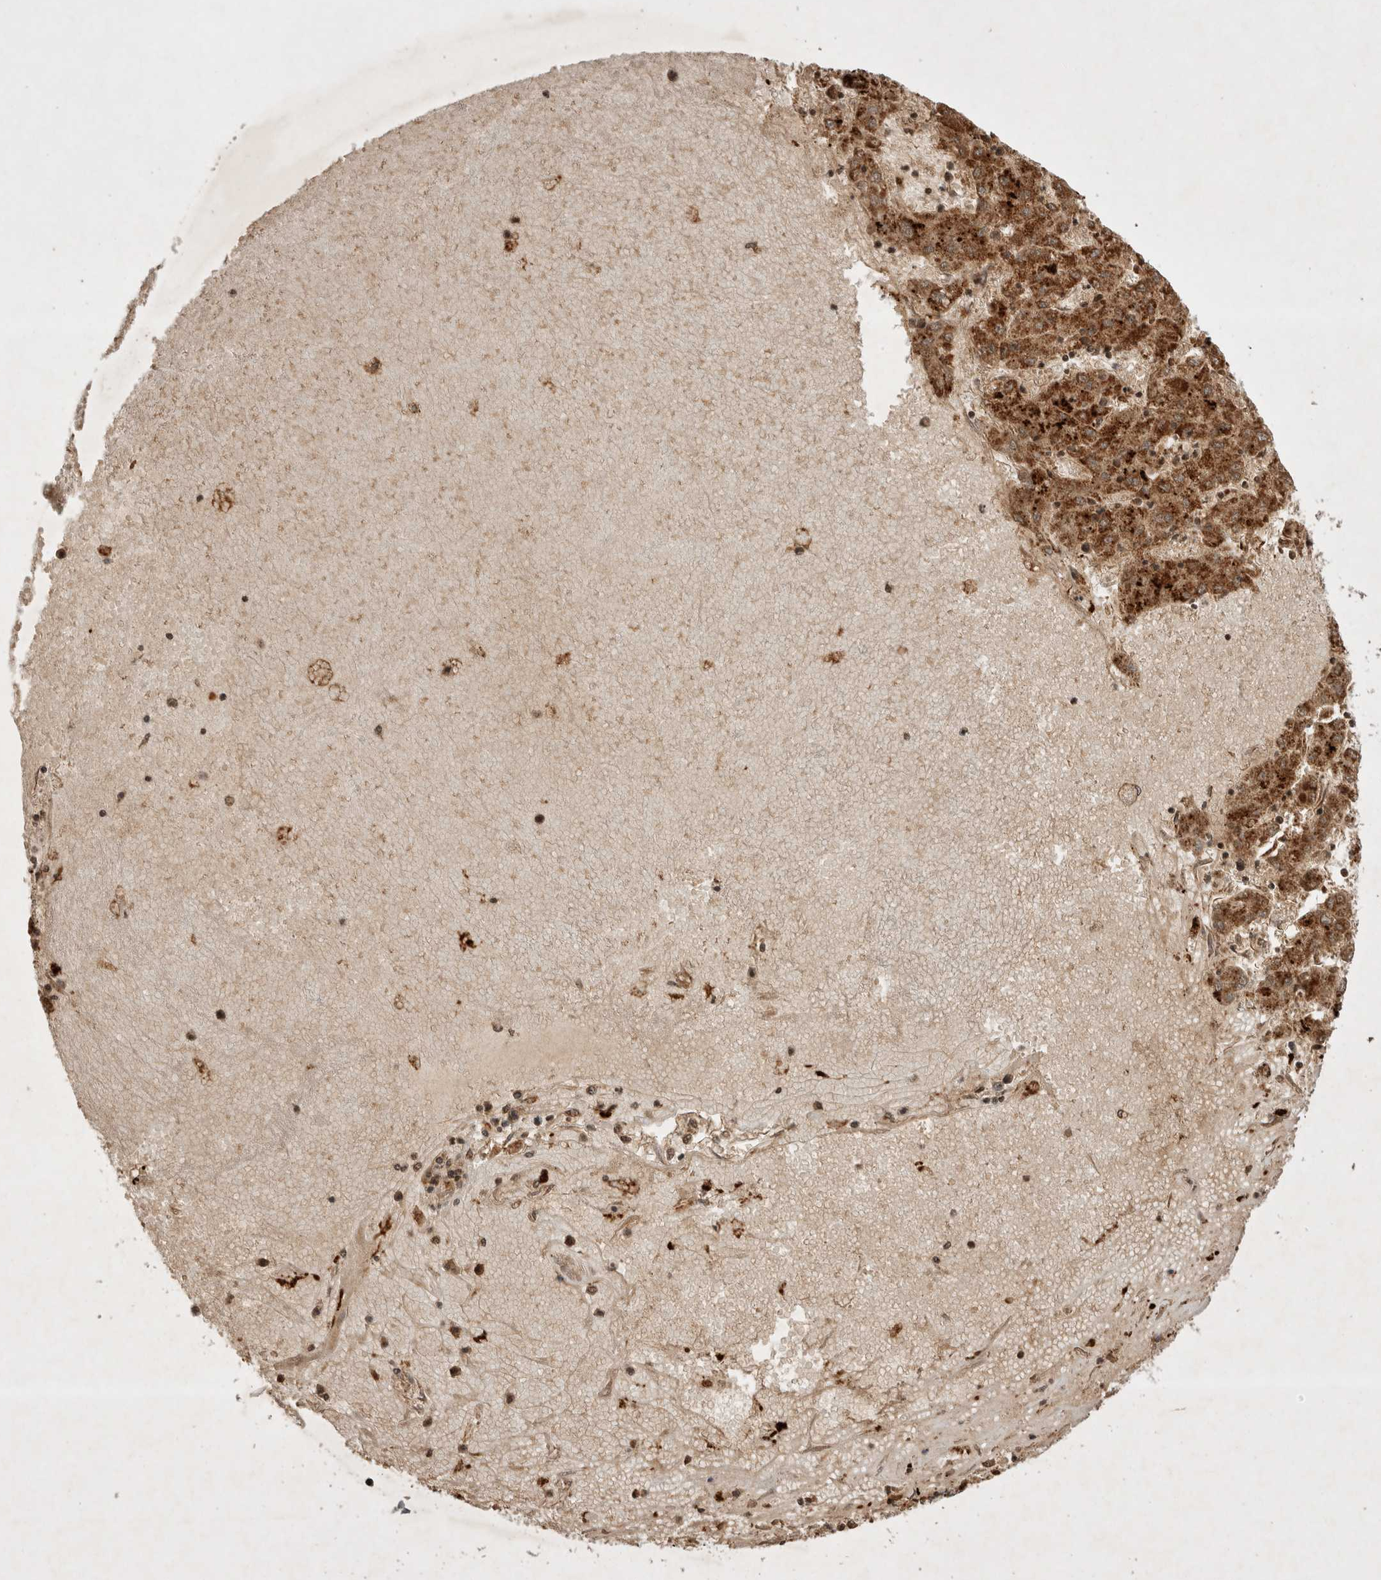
{"staining": {"intensity": "strong", "quantity": ">75%", "location": "cytoplasmic/membranous"}, "tissue": "liver cancer", "cell_type": "Tumor cells", "image_type": "cancer", "snomed": [{"axis": "morphology", "description": "Carcinoma, Hepatocellular, NOS"}, {"axis": "topography", "description": "Liver"}], "caption": "About >75% of tumor cells in human liver cancer (hepatocellular carcinoma) demonstrate strong cytoplasmic/membranous protein staining as visualized by brown immunohistochemical staining.", "gene": "FAM221A", "patient": {"sex": "male", "age": 72}}